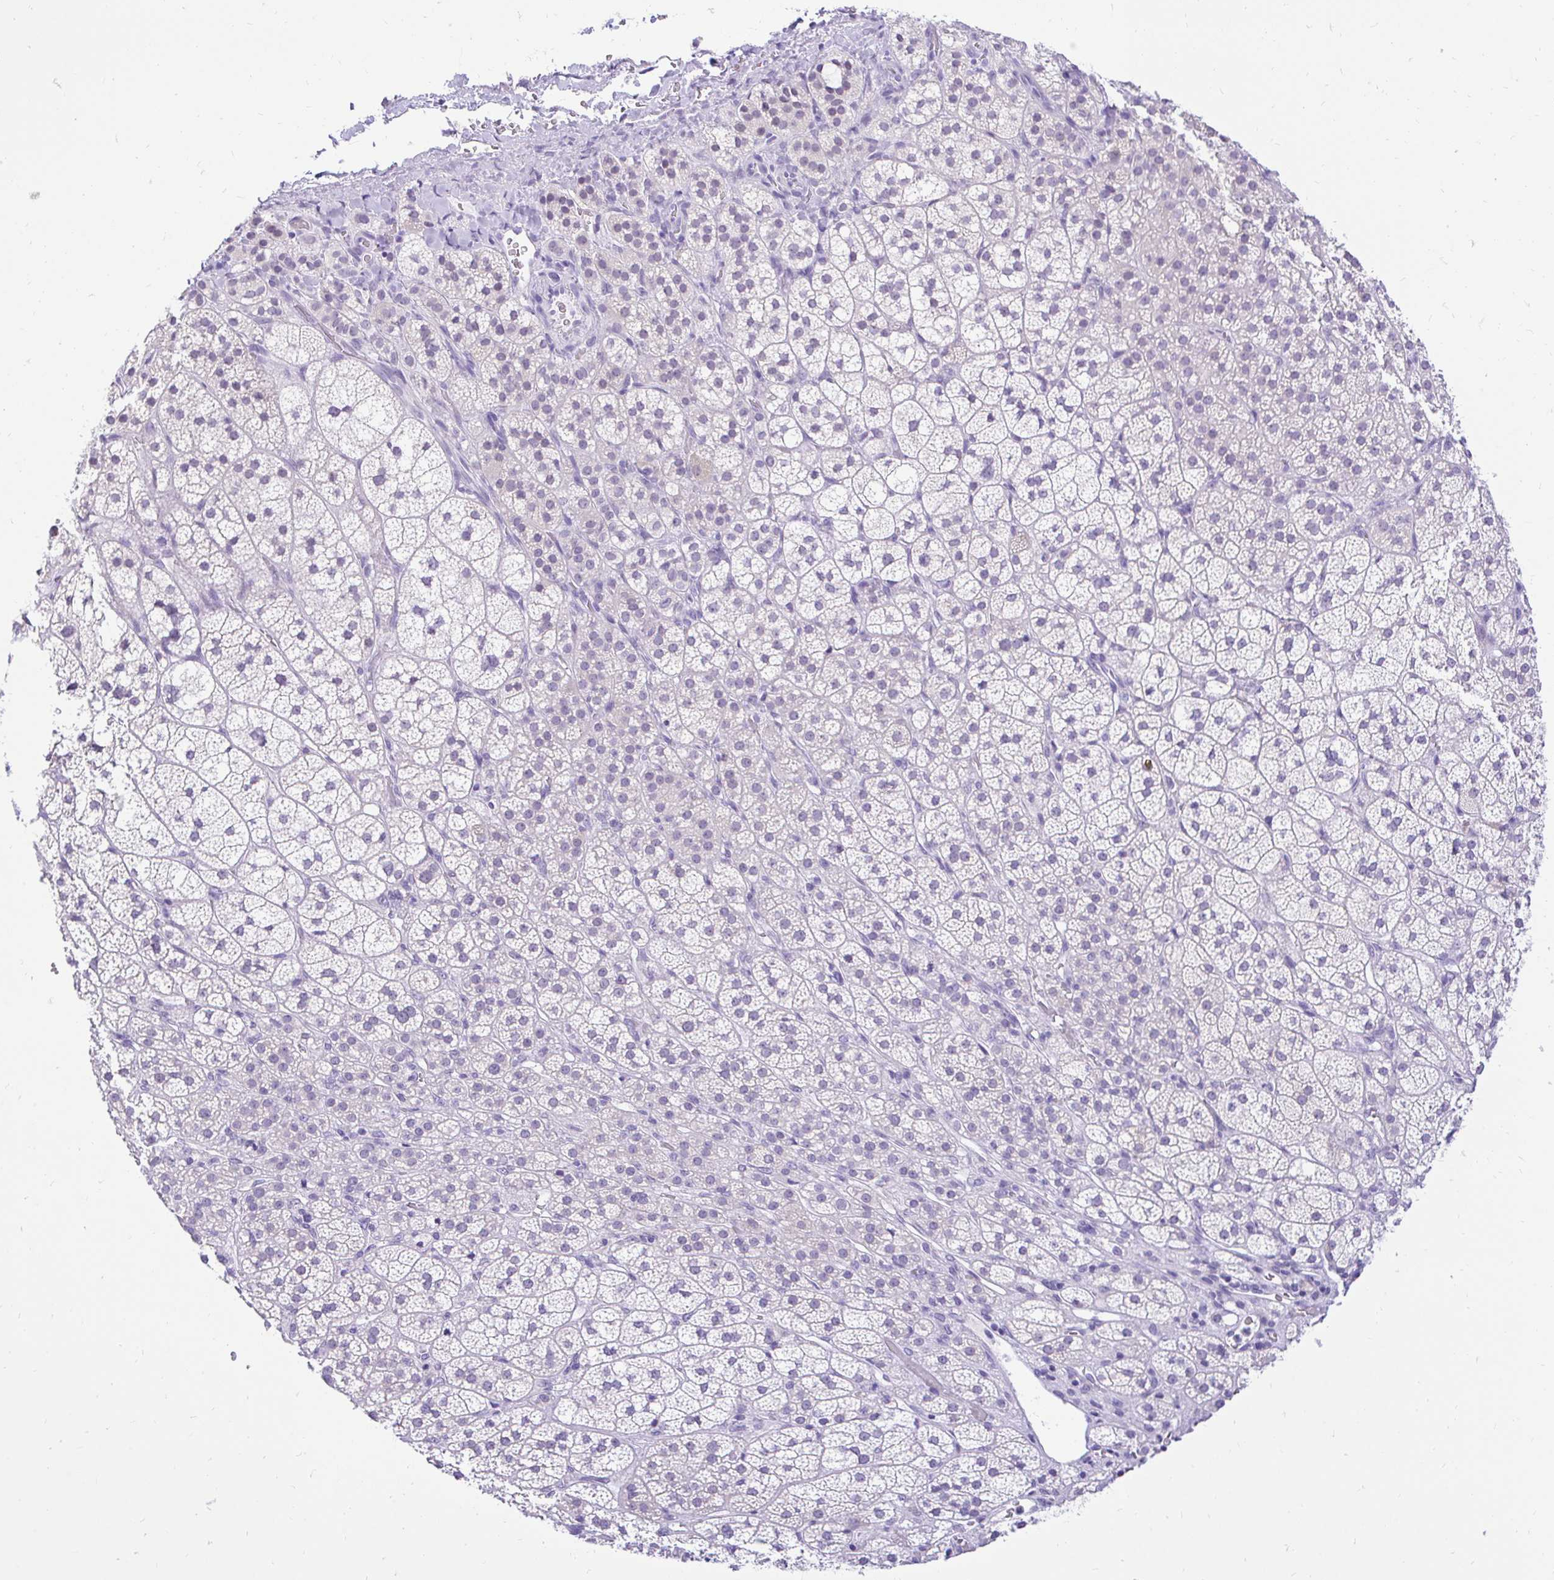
{"staining": {"intensity": "negative", "quantity": "none", "location": "none"}, "tissue": "adrenal gland", "cell_type": "Glandular cells", "image_type": "normal", "snomed": [{"axis": "morphology", "description": "Normal tissue, NOS"}, {"axis": "topography", "description": "Adrenal gland"}], "caption": "A photomicrograph of adrenal gland stained for a protein reveals no brown staining in glandular cells.", "gene": "FATE1", "patient": {"sex": "female", "age": 60}}